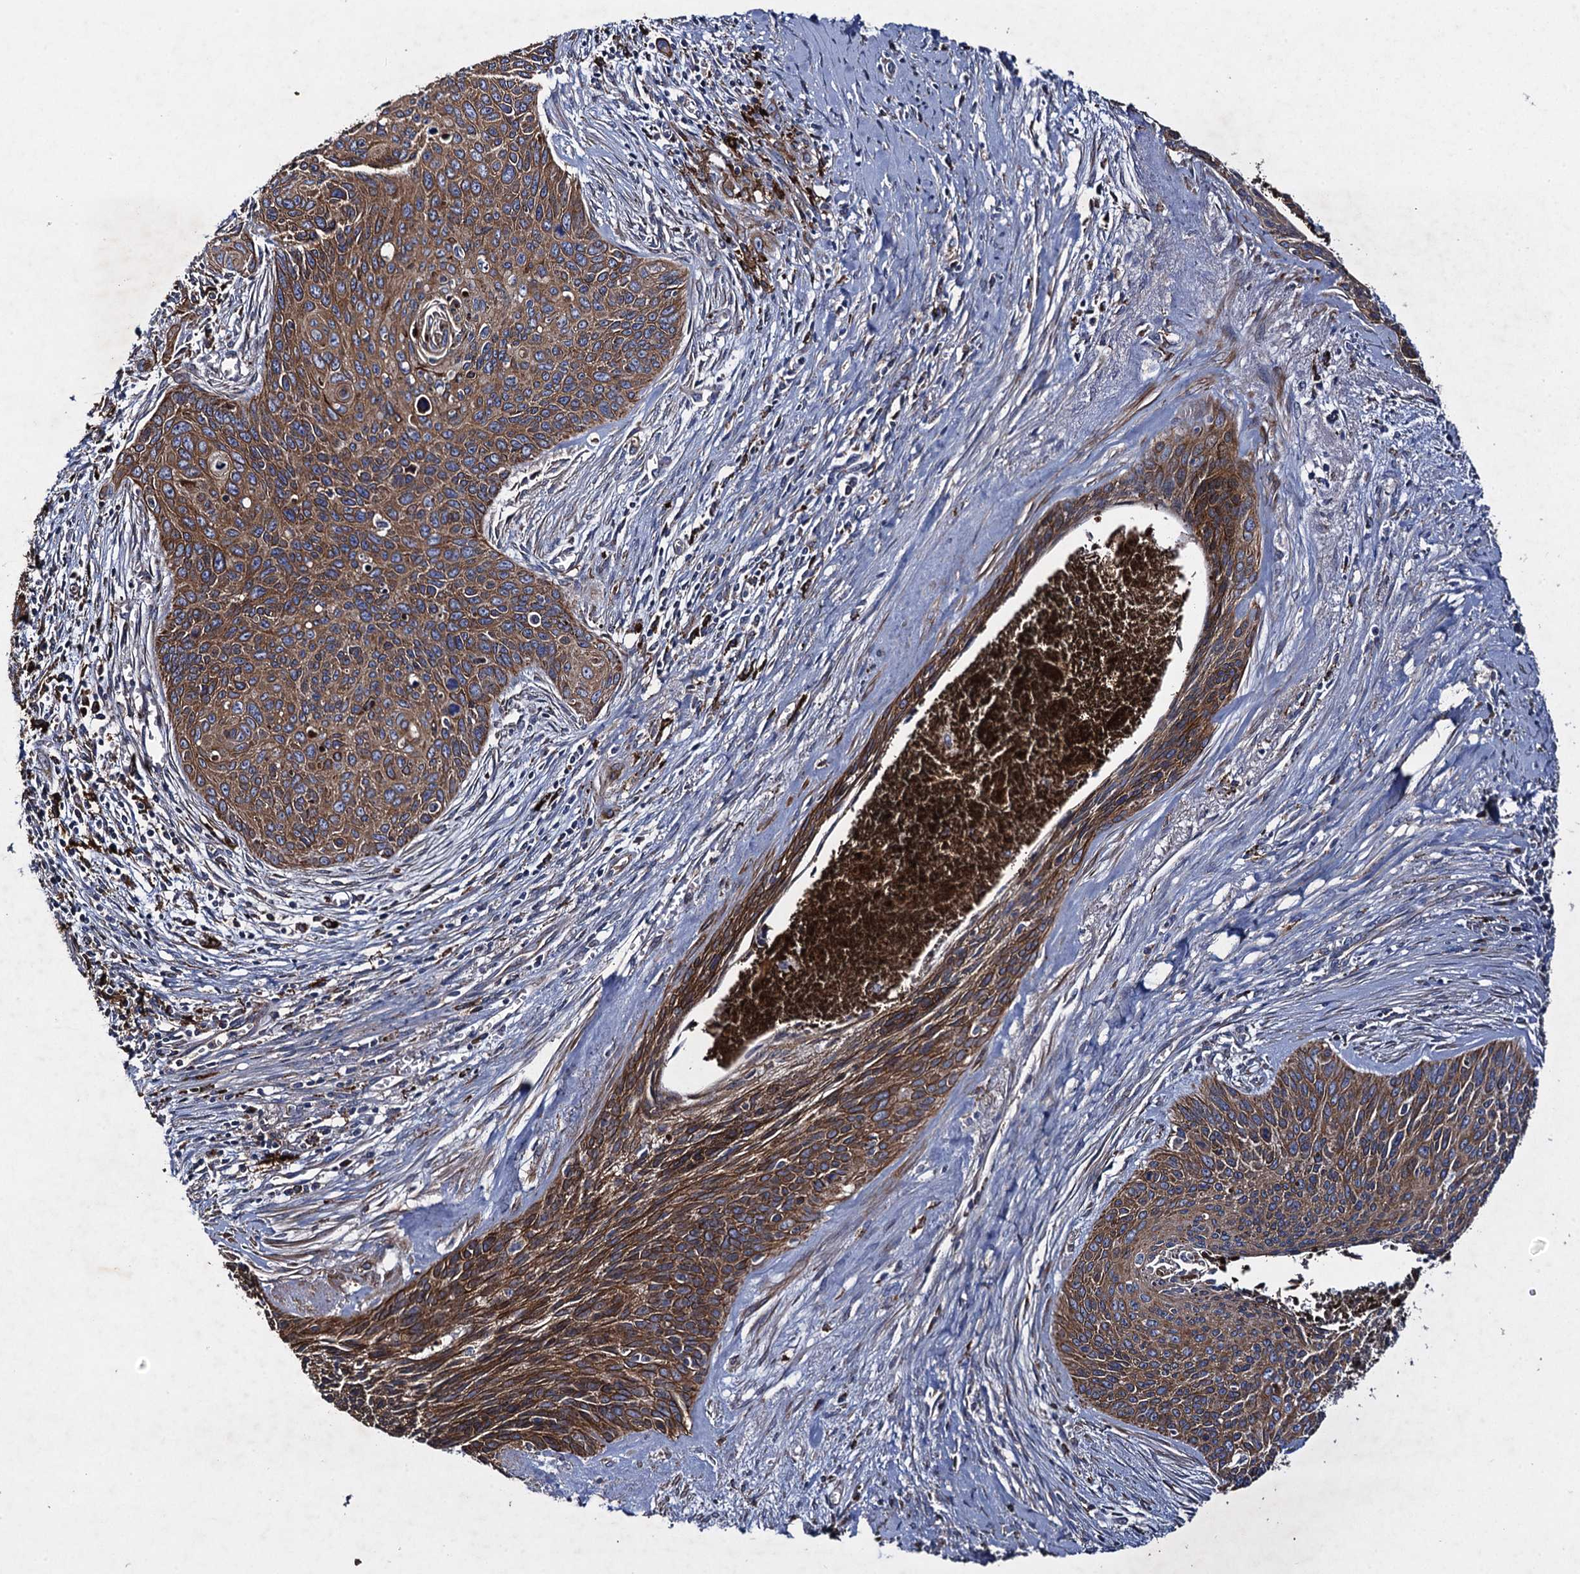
{"staining": {"intensity": "moderate", "quantity": ">75%", "location": "cytoplasmic/membranous"}, "tissue": "cervical cancer", "cell_type": "Tumor cells", "image_type": "cancer", "snomed": [{"axis": "morphology", "description": "Squamous cell carcinoma, NOS"}, {"axis": "topography", "description": "Cervix"}], "caption": "Protein expression analysis of squamous cell carcinoma (cervical) exhibits moderate cytoplasmic/membranous positivity in about >75% of tumor cells.", "gene": "TXNDC11", "patient": {"sex": "female", "age": 55}}